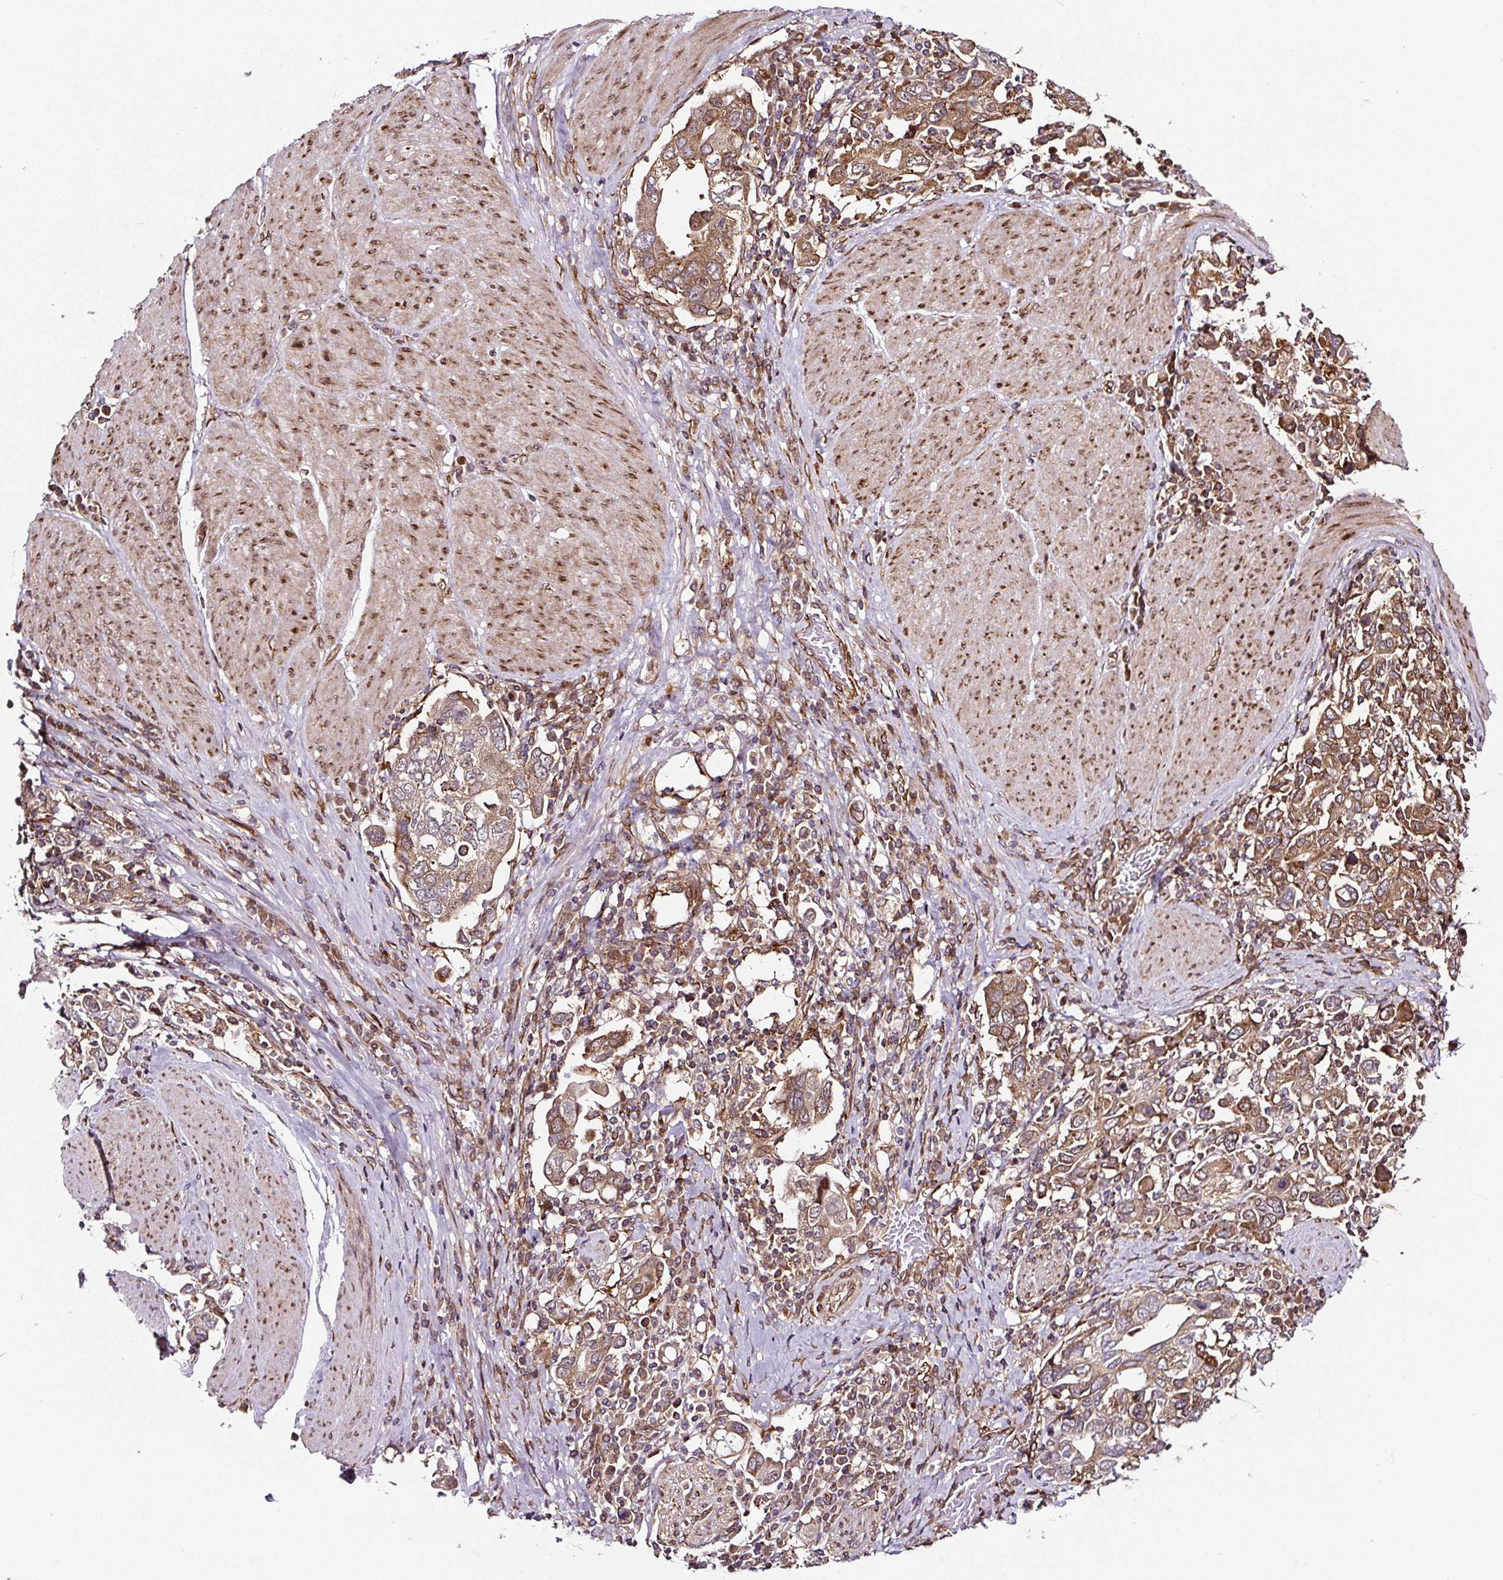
{"staining": {"intensity": "moderate", "quantity": ">75%", "location": "cytoplasmic/membranous"}, "tissue": "stomach cancer", "cell_type": "Tumor cells", "image_type": "cancer", "snomed": [{"axis": "morphology", "description": "Adenocarcinoma, NOS"}, {"axis": "topography", "description": "Stomach, upper"}, {"axis": "topography", "description": "Stomach"}], "caption": "Moderate cytoplasmic/membranous expression is appreciated in about >75% of tumor cells in adenocarcinoma (stomach).", "gene": "KDM4E", "patient": {"sex": "male", "age": 62}}